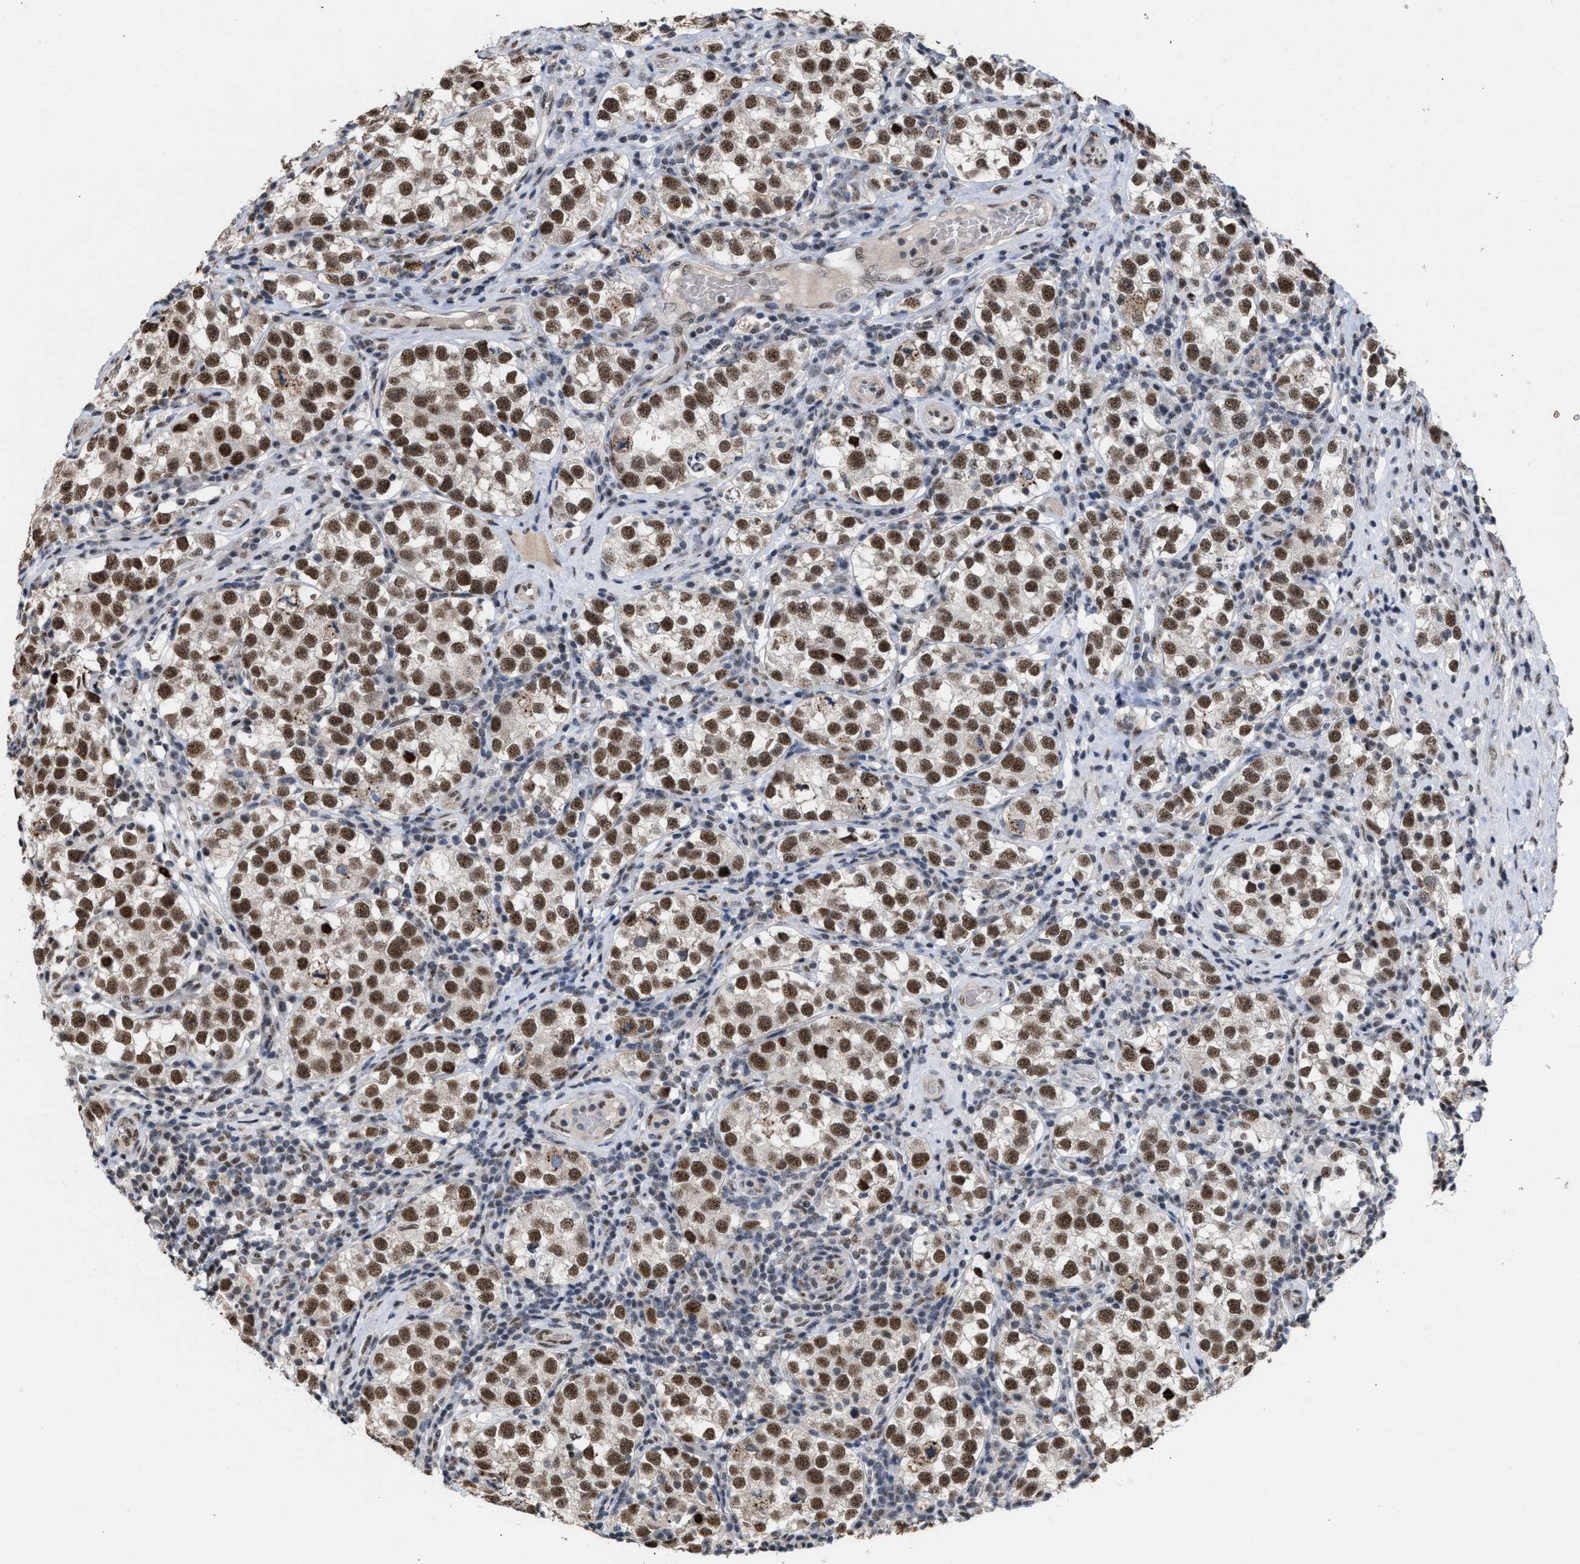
{"staining": {"intensity": "strong", "quantity": ">75%", "location": "nuclear"}, "tissue": "testis cancer", "cell_type": "Tumor cells", "image_type": "cancer", "snomed": [{"axis": "morphology", "description": "Normal tissue, NOS"}, {"axis": "morphology", "description": "Seminoma, NOS"}, {"axis": "topography", "description": "Testis"}], "caption": "This is an image of IHC staining of testis seminoma, which shows strong expression in the nuclear of tumor cells.", "gene": "EIF4A3", "patient": {"sex": "male", "age": 43}}